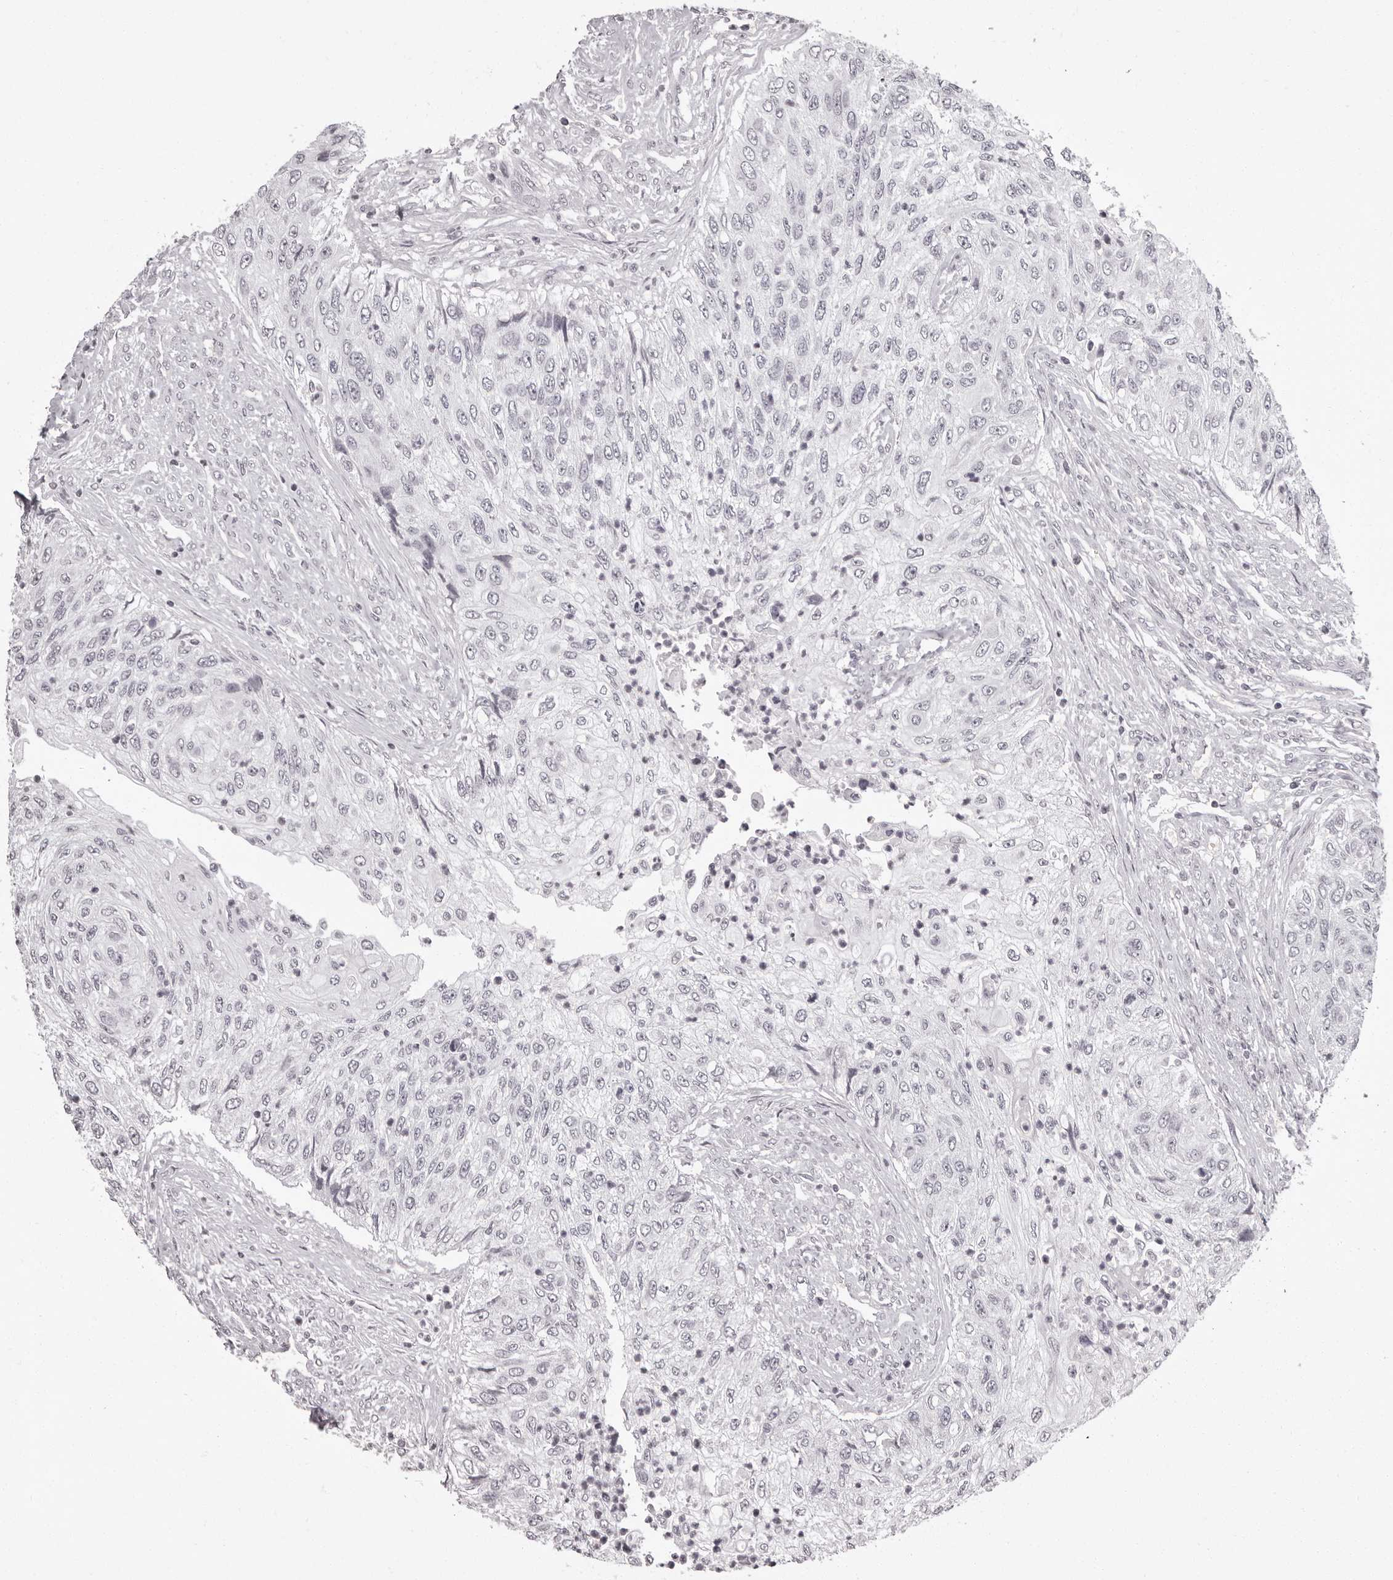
{"staining": {"intensity": "negative", "quantity": "none", "location": "none"}, "tissue": "urothelial cancer", "cell_type": "Tumor cells", "image_type": "cancer", "snomed": [{"axis": "morphology", "description": "Urothelial carcinoma, High grade"}, {"axis": "topography", "description": "Urinary bladder"}], "caption": "The micrograph exhibits no significant expression in tumor cells of high-grade urothelial carcinoma. Nuclei are stained in blue.", "gene": "C8orf74", "patient": {"sex": "female", "age": 60}}